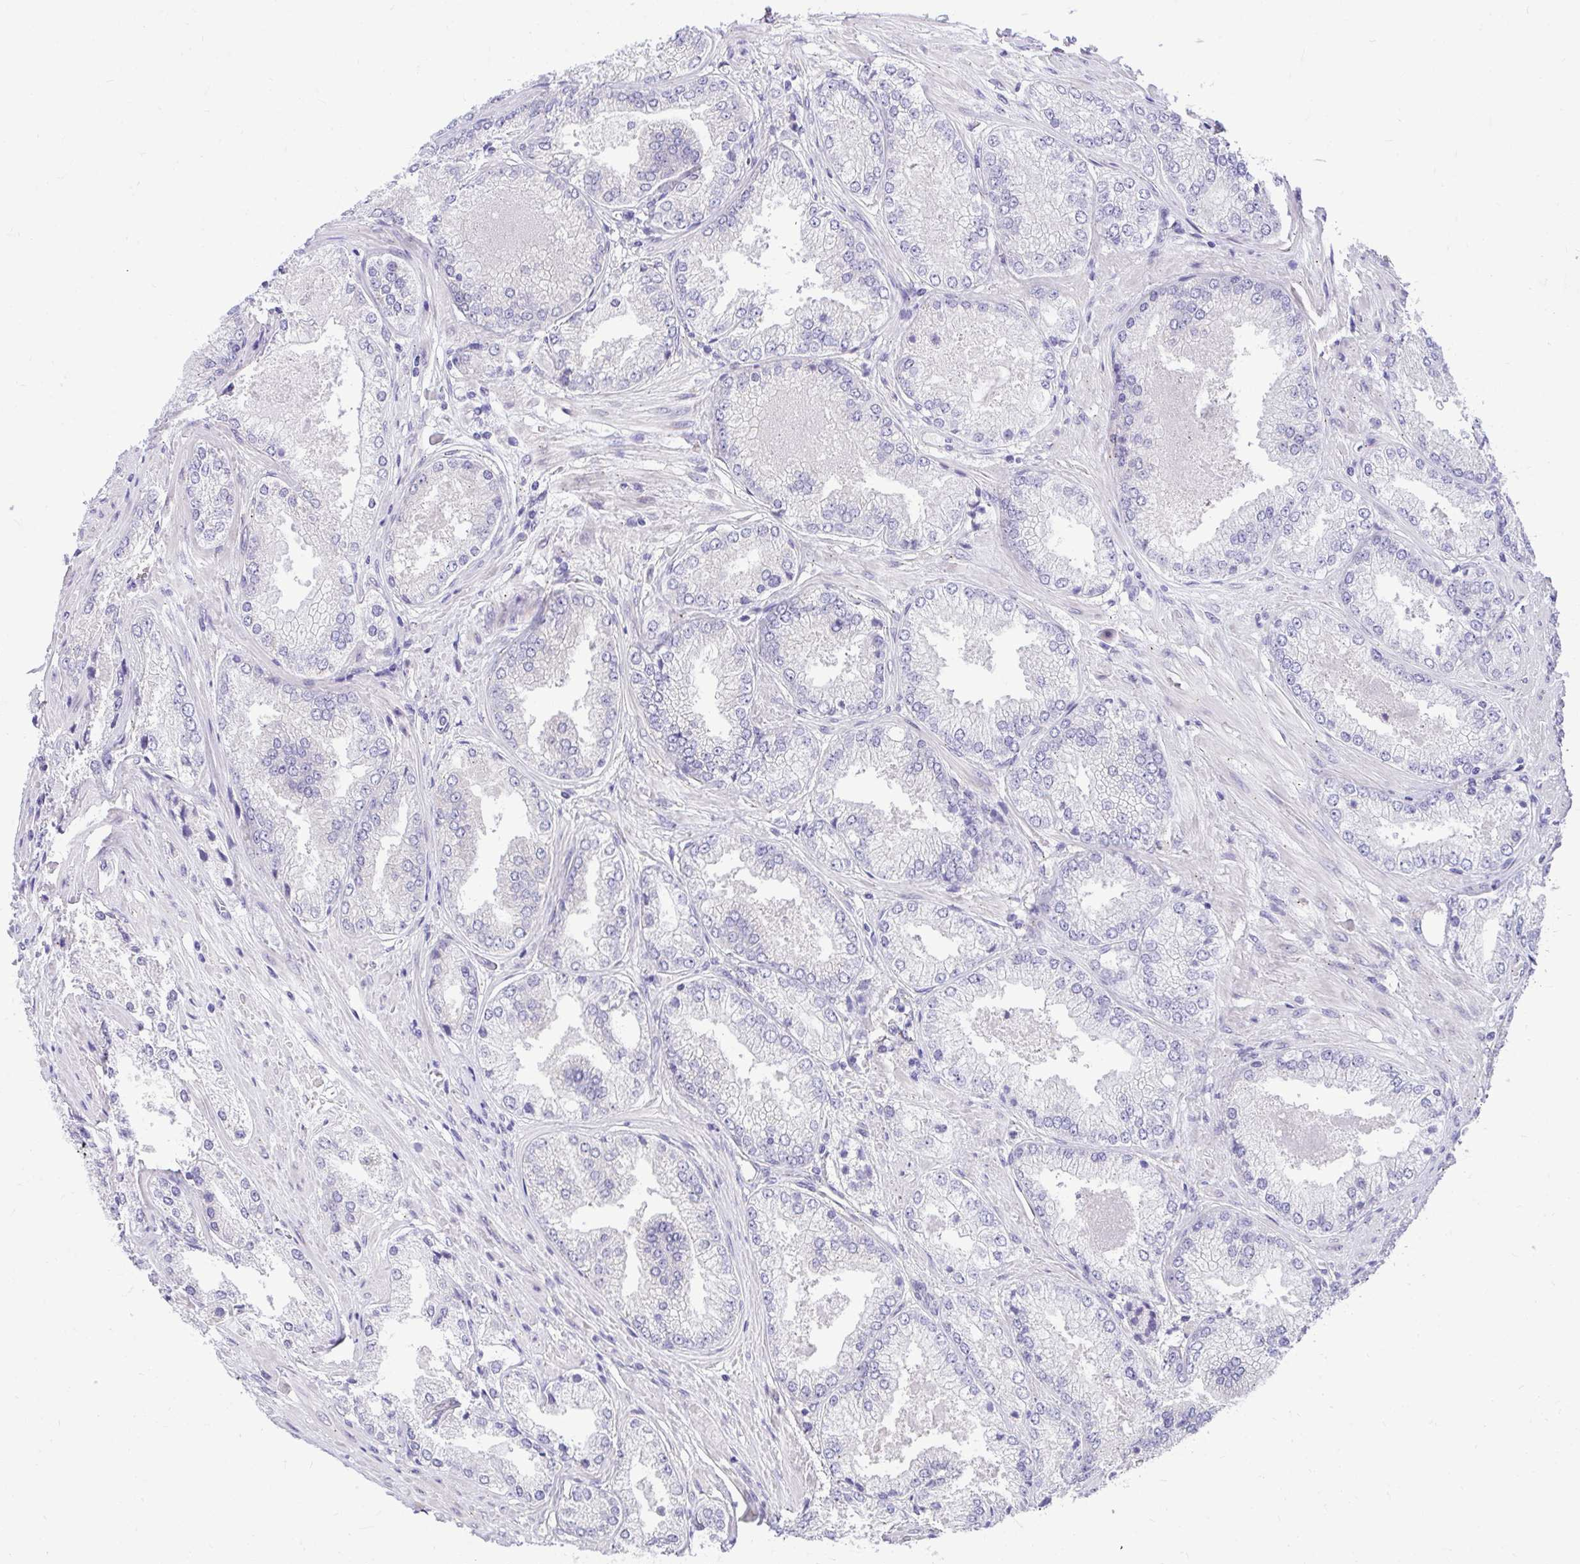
{"staining": {"intensity": "negative", "quantity": "none", "location": "none"}, "tissue": "prostate cancer", "cell_type": "Tumor cells", "image_type": "cancer", "snomed": [{"axis": "morphology", "description": "Adenocarcinoma, Low grade"}, {"axis": "topography", "description": "Prostate"}], "caption": "Tumor cells are negative for brown protein staining in prostate cancer.", "gene": "CEACAM18", "patient": {"sex": "male", "age": 68}}